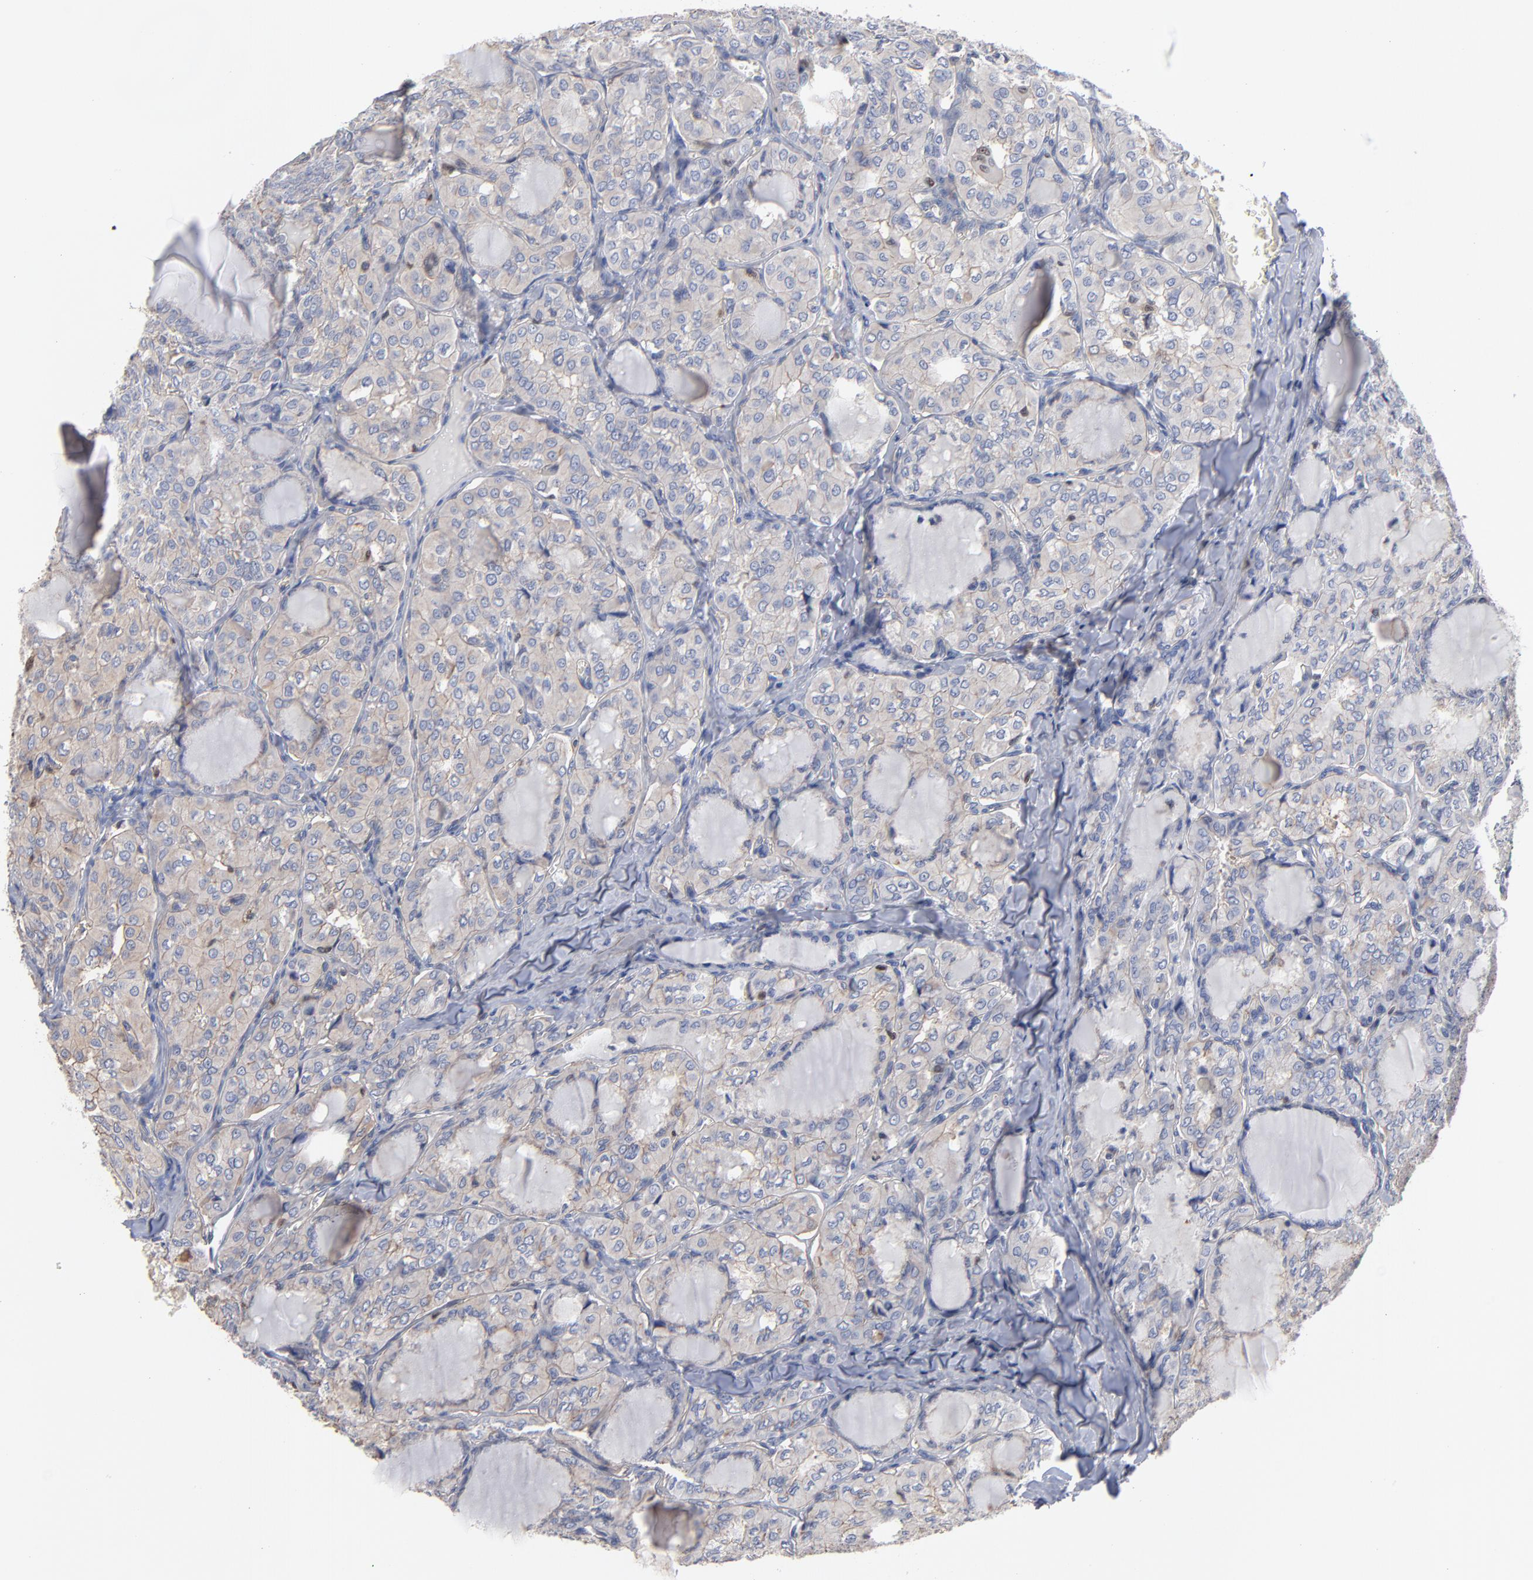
{"staining": {"intensity": "negative", "quantity": "none", "location": "none"}, "tissue": "thyroid cancer", "cell_type": "Tumor cells", "image_type": "cancer", "snomed": [{"axis": "morphology", "description": "Papillary adenocarcinoma, NOS"}, {"axis": "topography", "description": "Thyroid gland"}], "caption": "Thyroid cancer stained for a protein using IHC displays no positivity tumor cells.", "gene": "ARHGEF6", "patient": {"sex": "male", "age": 20}}